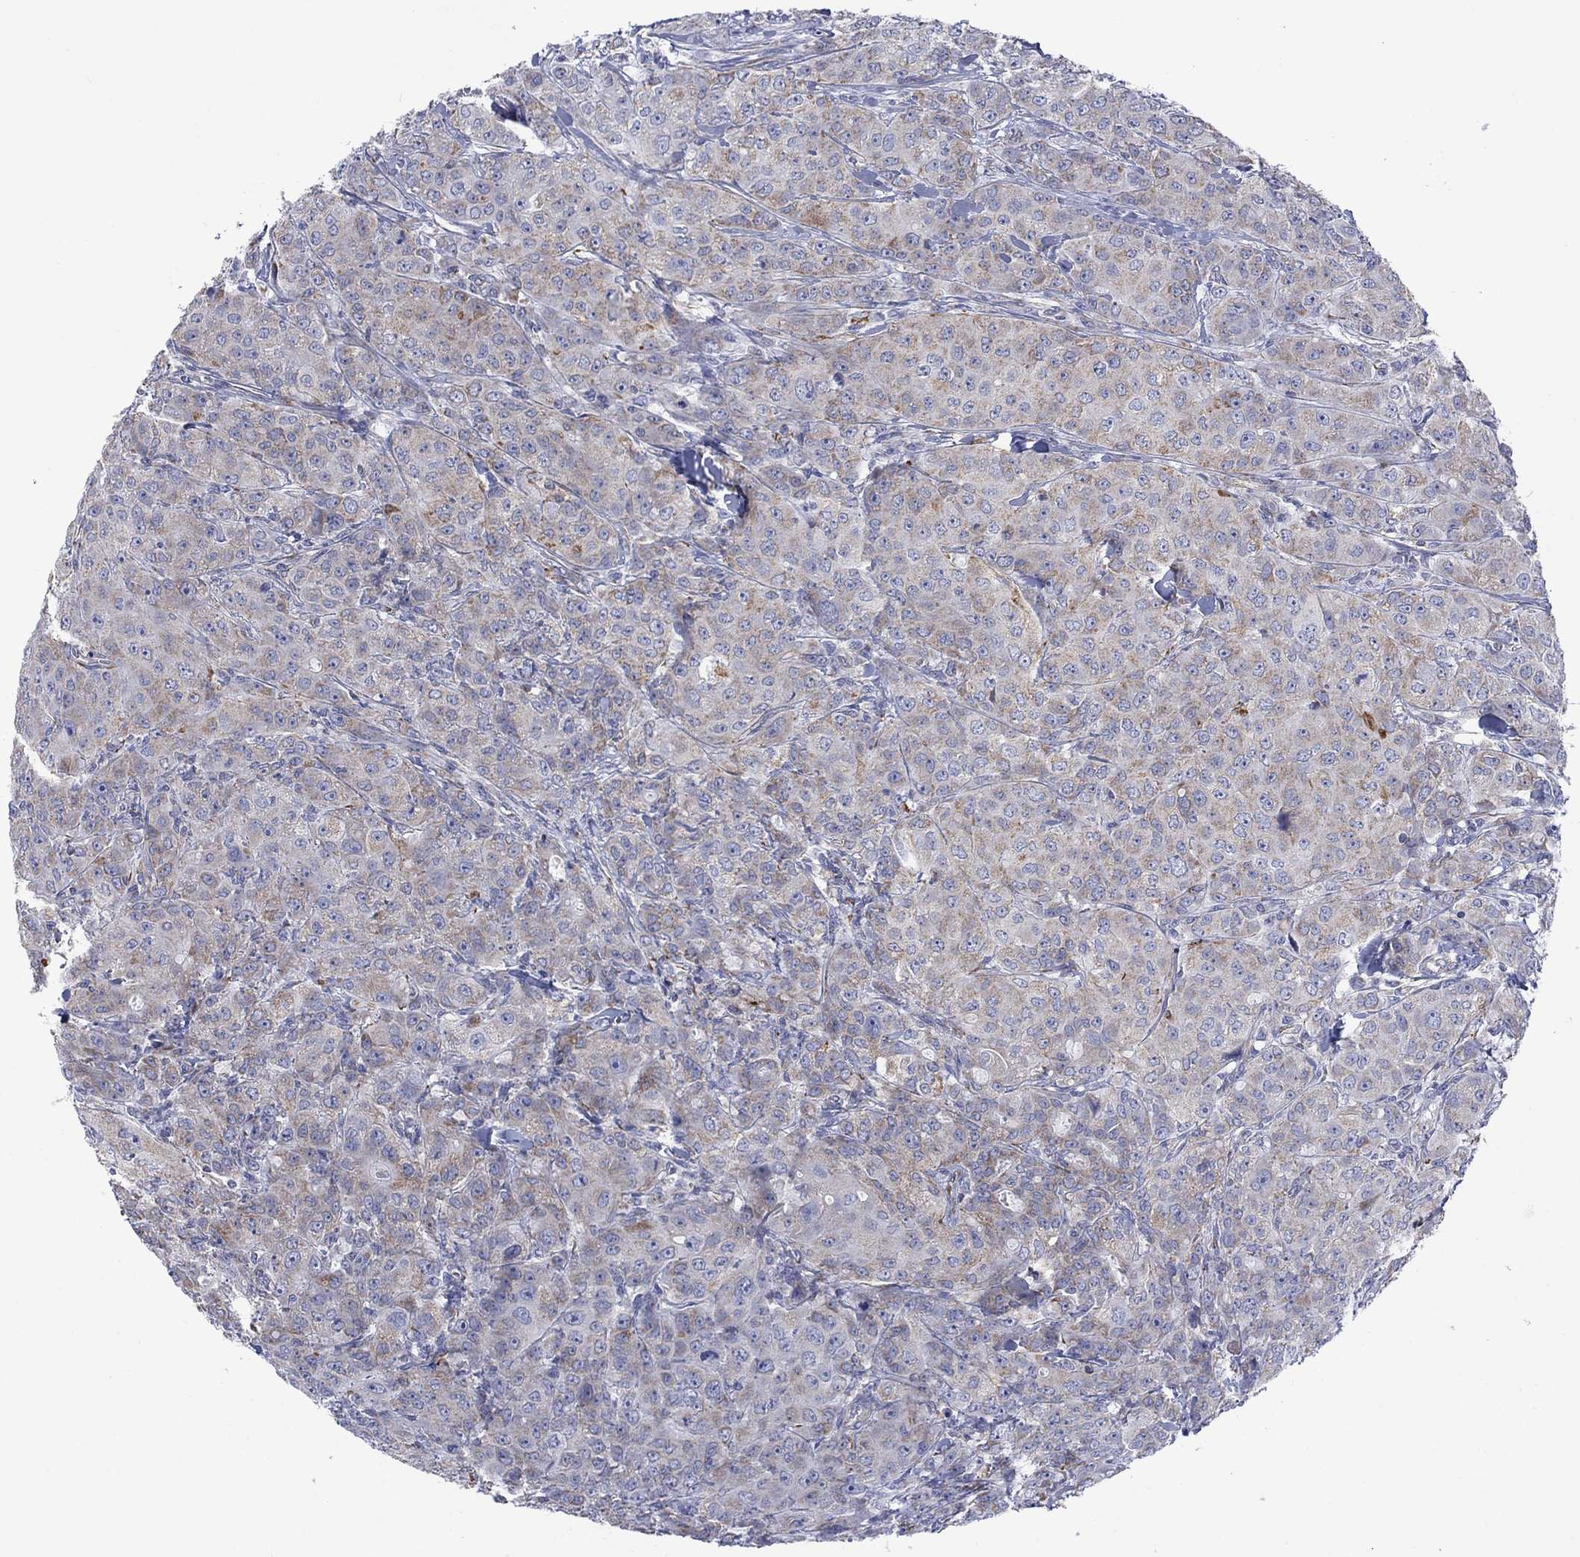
{"staining": {"intensity": "weak", "quantity": "25%-75%", "location": "cytoplasmic/membranous"}, "tissue": "breast cancer", "cell_type": "Tumor cells", "image_type": "cancer", "snomed": [{"axis": "morphology", "description": "Duct carcinoma"}, {"axis": "topography", "description": "Breast"}], "caption": "The immunohistochemical stain shows weak cytoplasmic/membranous staining in tumor cells of breast cancer (intraductal carcinoma) tissue. The protein is shown in brown color, while the nuclei are stained blue.", "gene": "CISD1", "patient": {"sex": "female", "age": 43}}